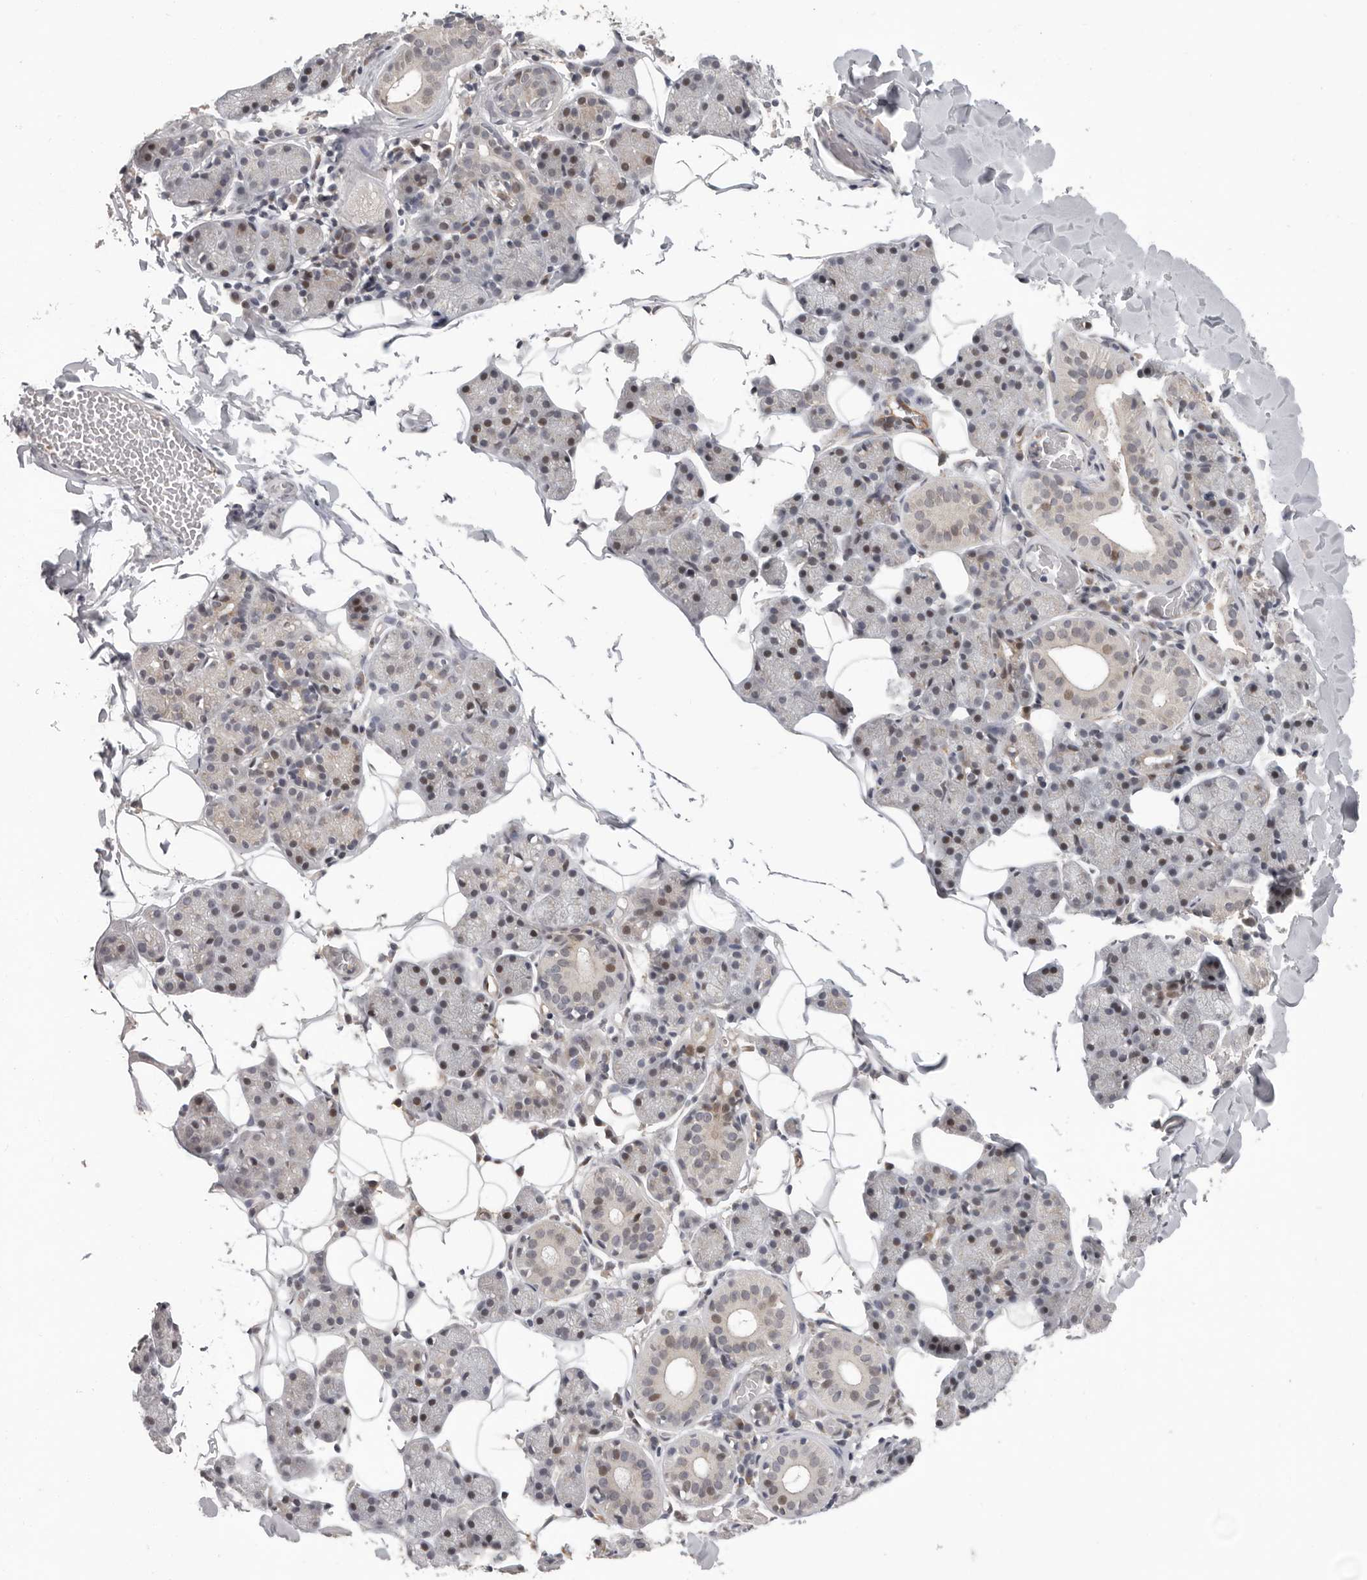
{"staining": {"intensity": "weak", "quantity": "<25%", "location": "nuclear"}, "tissue": "salivary gland", "cell_type": "Glandular cells", "image_type": "normal", "snomed": [{"axis": "morphology", "description": "Normal tissue, NOS"}, {"axis": "topography", "description": "Salivary gland"}], "caption": "High power microscopy histopathology image of an immunohistochemistry photomicrograph of unremarkable salivary gland, revealing no significant staining in glandular cells. (Brightfield microscopy of DAB (3,3'-diaminobenzidine) immunohistochemistry at high magnification).", "gene": "RALGPS2", "patient": {"sex": "female", "age": 33}}